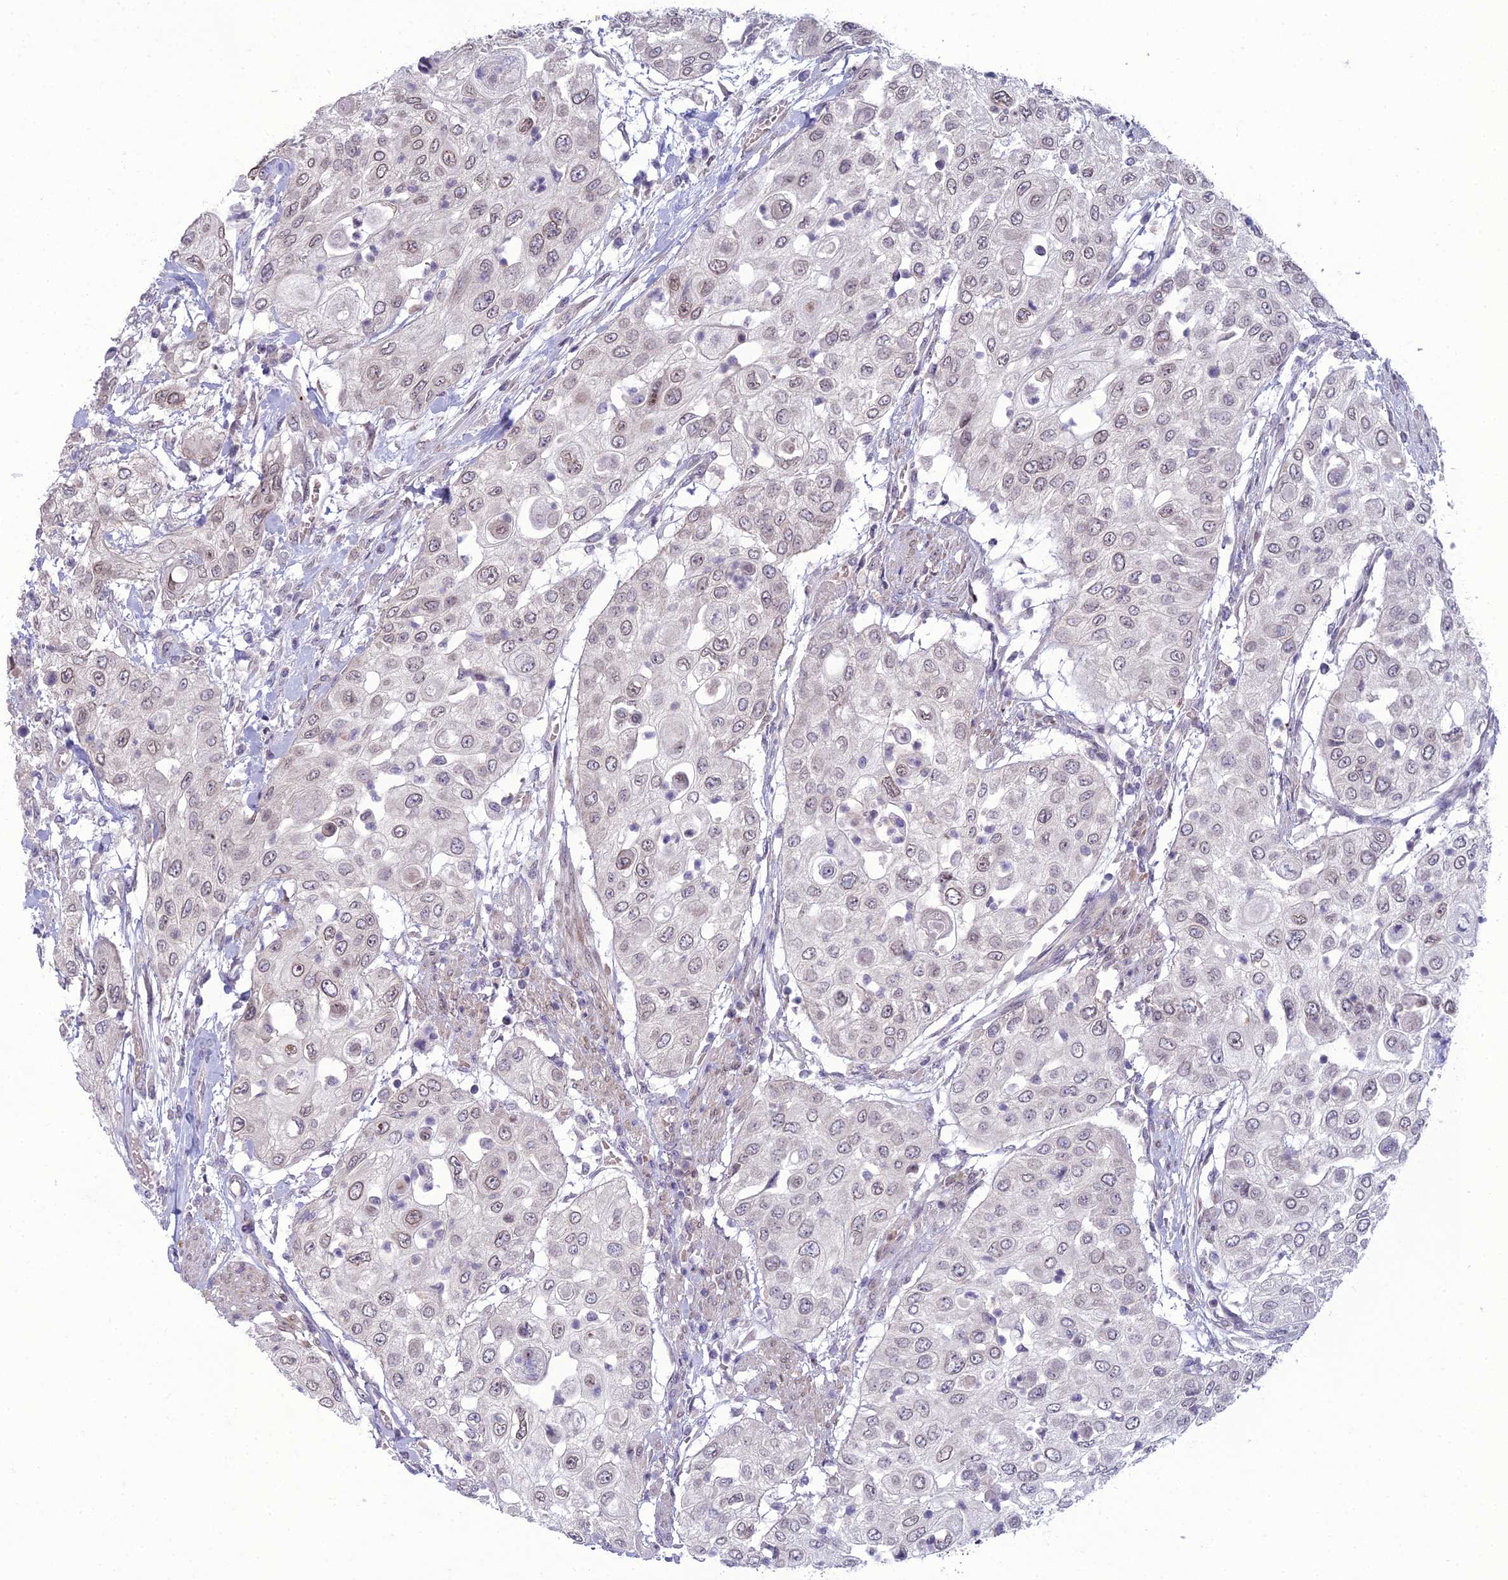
{"staining": {"intensity": "weak", "quantity": ">75%", "location": "nuclear"}, "tissue": "urothelial cancer", "cell_type": "Tumor cells", "image_type": "cancer", "snomed": [{"axis": "morphology", "description": "Urothelial carcinoma, High grade"}, {"axis": "topography", "description": "Urinary bladder"}], "caption": "Immunohistochemistry micrograph of neoplastic tissue: high-grade urothelial carcinoma stained using immunohistochemistry (IHC) displays low levels of weak protein expression localized specifically in the nuclear of tumor cells, appearing as a nuclear brown color.", "gene": "DTX2", "patient": {"sex": "female", "age": 79}}